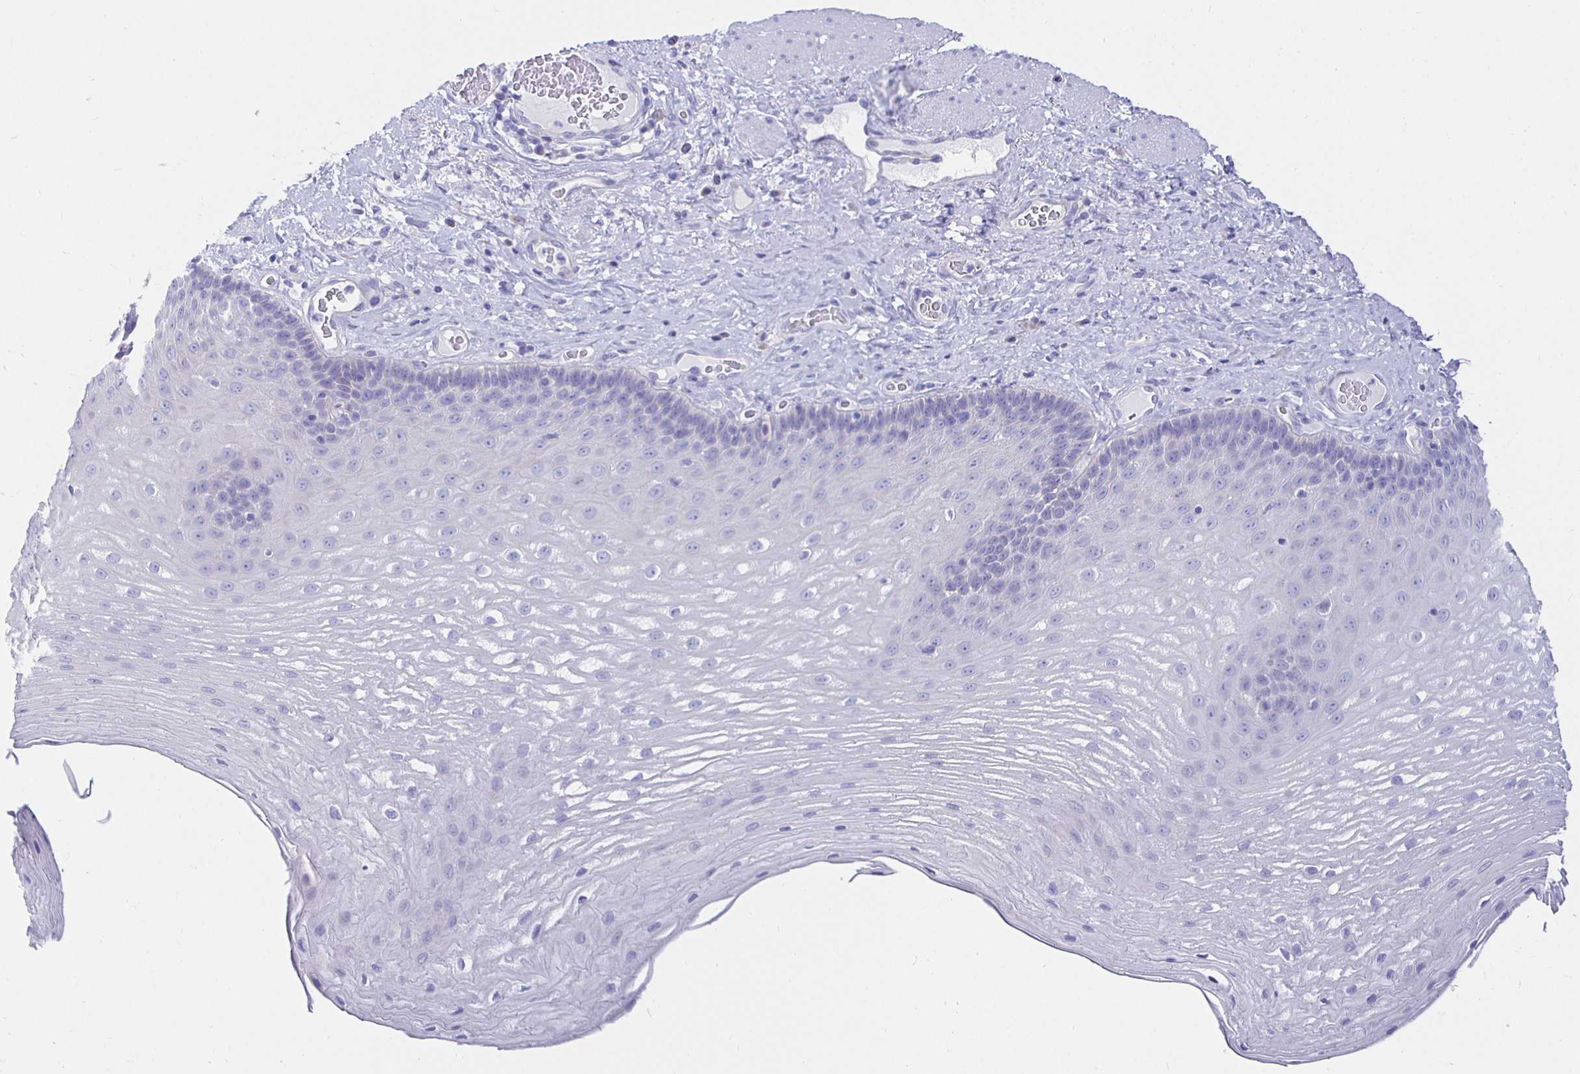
{"staining": {"intensity": "negative", "quantity": "none", "location": "none"}, "tissue": "esophagus", "cell_type": "Squamous epithelial cells", "image_type": "normal", "snomed": [{"axis": "morphology", "description": "Normal tissue, NOS"}, {"axis": "topography", "description": "Esophagus"}], "caption": "Image shows no protein positivity in squamous epithelial cells of normal esophagus. (DAB (3,3'-diaminobenzidine) IHC visualized using brightfield microscopy, high magnification).", "gene": "UMOD", "patient": {"sex": "male", "age": 62}}